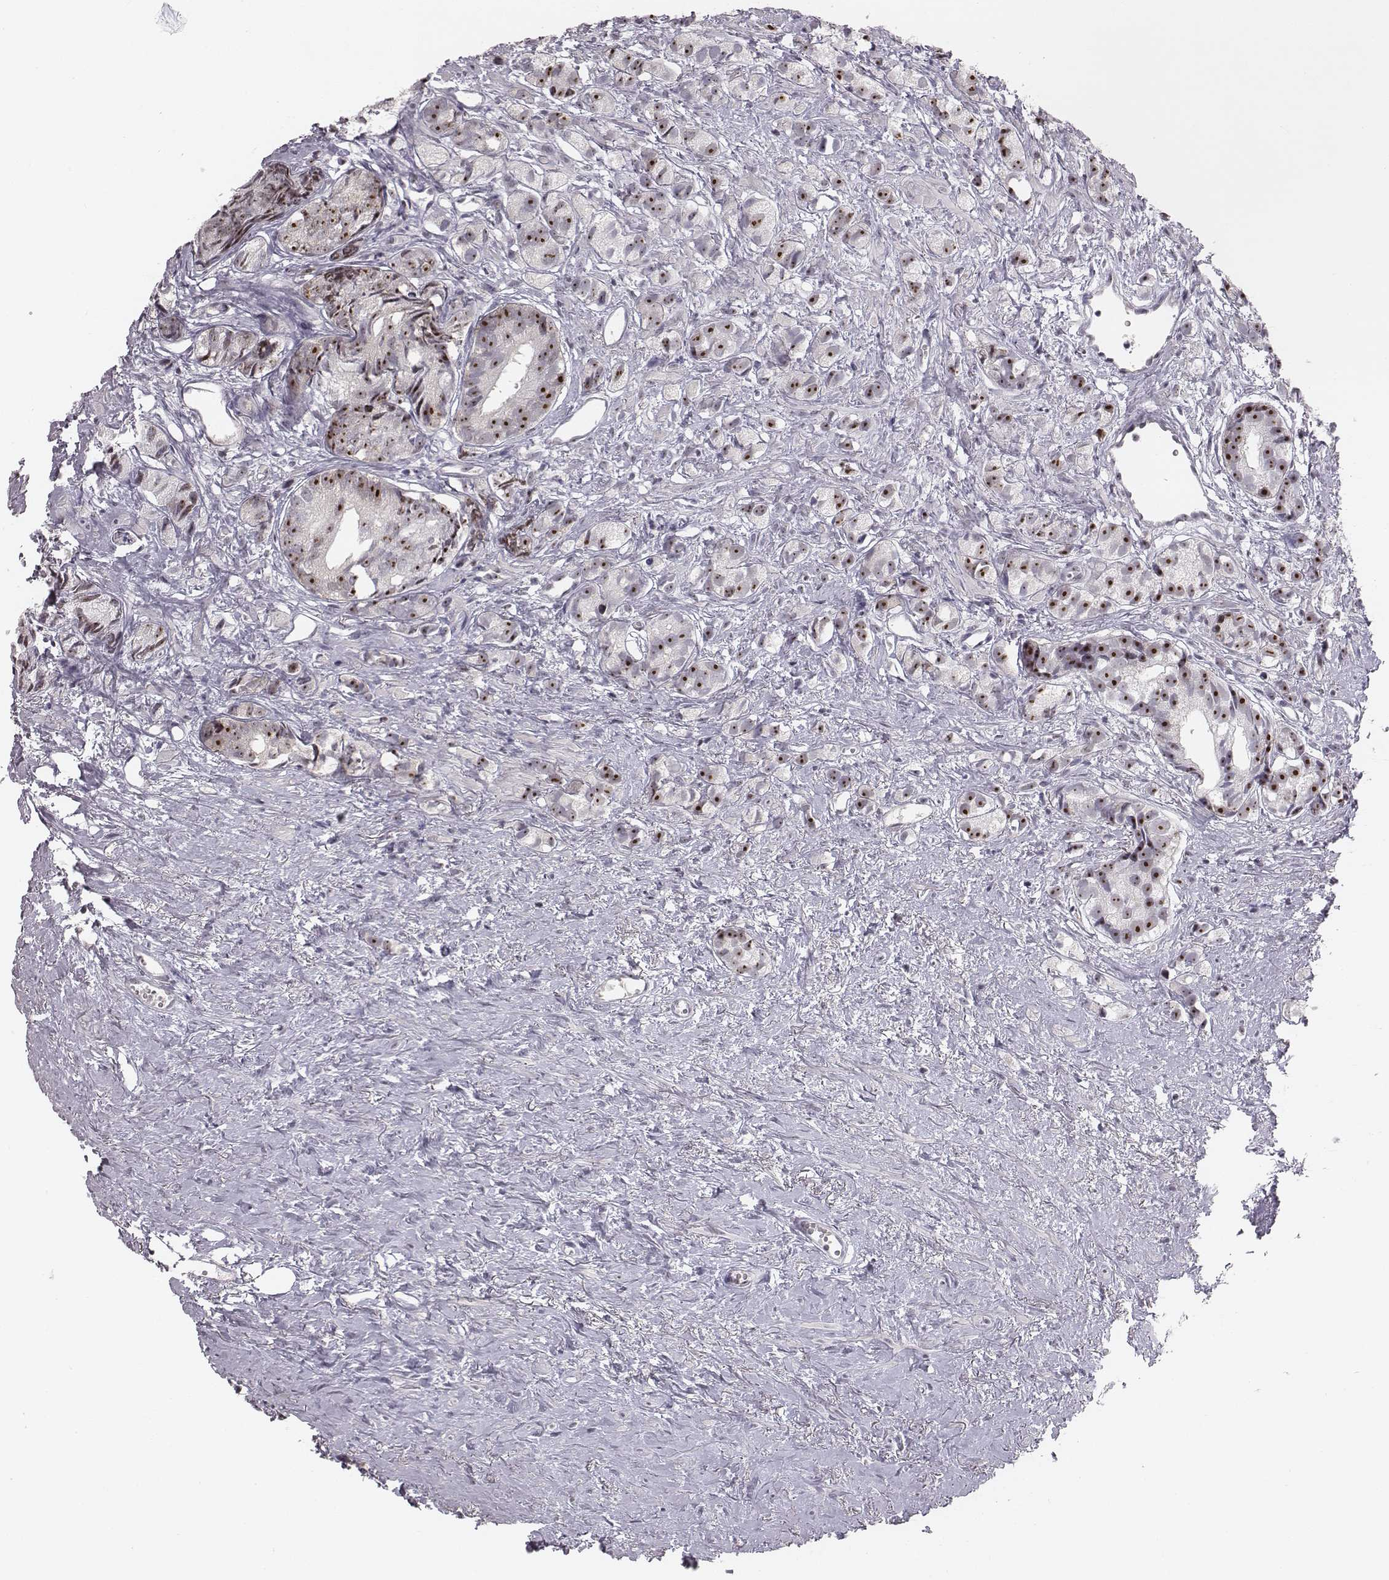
{"staining": {"intensity": "strong", "quantity": ">75%", "location": "nuclear"}, "tissue": "prostate cancer", "cell_type": "Tumor cells", "image_type": "cancer", "snomed": [{"axis": "morphology", "description": "Adenocarcinoma, High grade"}, {"axis": "topography", "description": "Prostate"}], "caption": "An image of prostate cancer stained for a protein reveals strong nuclear brown staining in tumor cells.", "gene": "NIFK", "patient": {"sex": "male", "age": 81}}